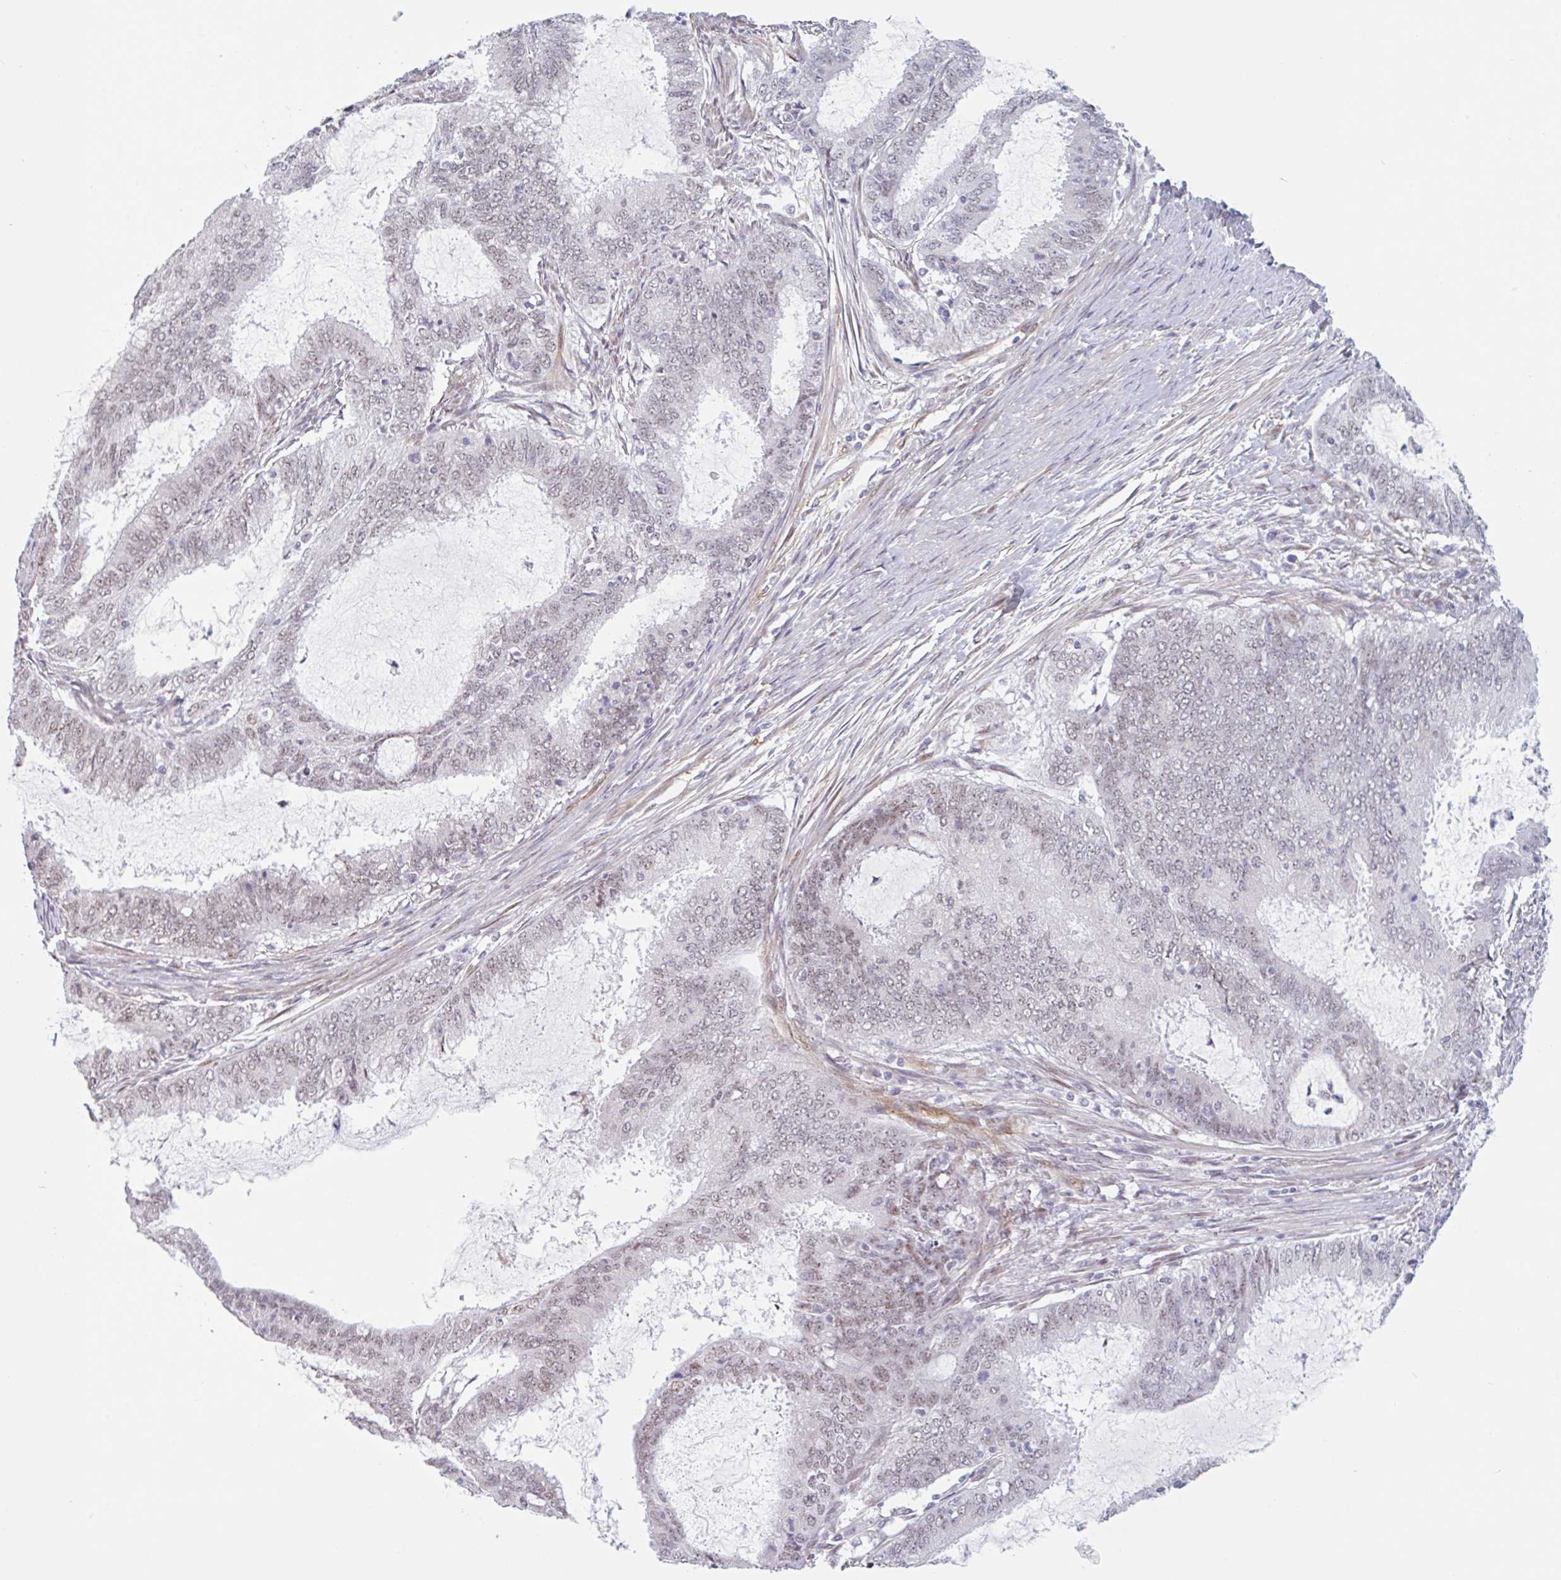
{"staining": {"intensity": "weak", "quantity": "<25%", "location": "nuclear"}, "tissue": "endometrial cancer", "cell_type": "Tumor cells", "image_type": "cancer", "snomed": [{"axis": "morphology", "description": "Adenocarcinoma, NOS"}, {"axis": "topography", "description": "Endometrium"}], "caption": "Endometrial cancer stained for a protein using immunohistochemistry (IHC) displays no positivity tumor cells.", "gene": "TMEM119", "patient": {"sex": "female", "age": 51}}